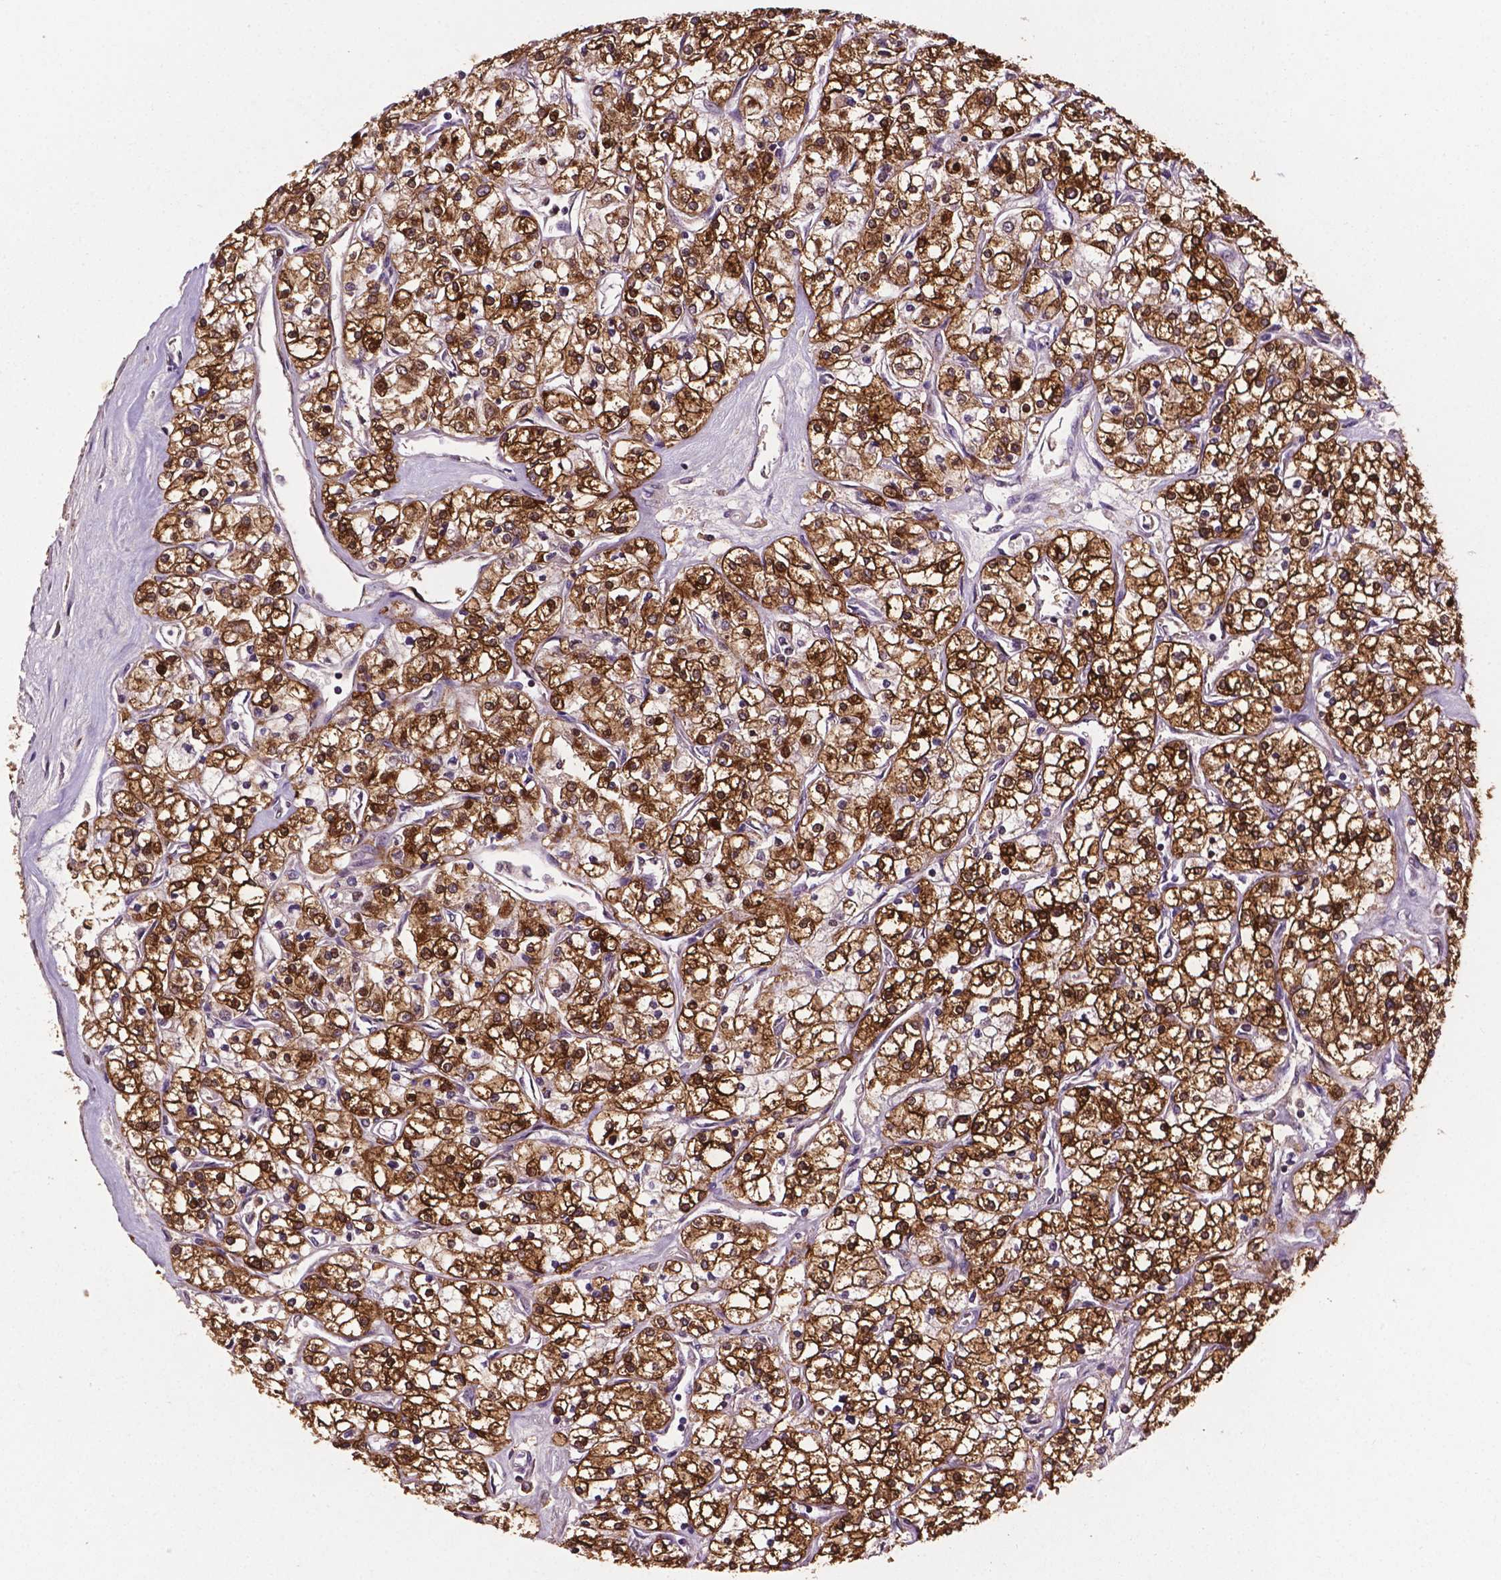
{"staining": {"intensity": "strong", "quantity": ">75%", "location": "cytoplasmic/membranous"}, "tissue": "renal cancer", "cell_type": "Tumor cells", "image_type": "cancer", "snomed": [{"axis": "morphology", "description": "Adenocarcinoma, NOS"}, {"axis": "topography", "description": "Kidney"}], "caption": "Brown immunohistochemical staining in renal adenocarcinoma reveals strong cytoplasmic/membranous staining in about >75% of tumor cells.", "gene": "SMAD3", "patient": {"sex": "male", "age": 80}}